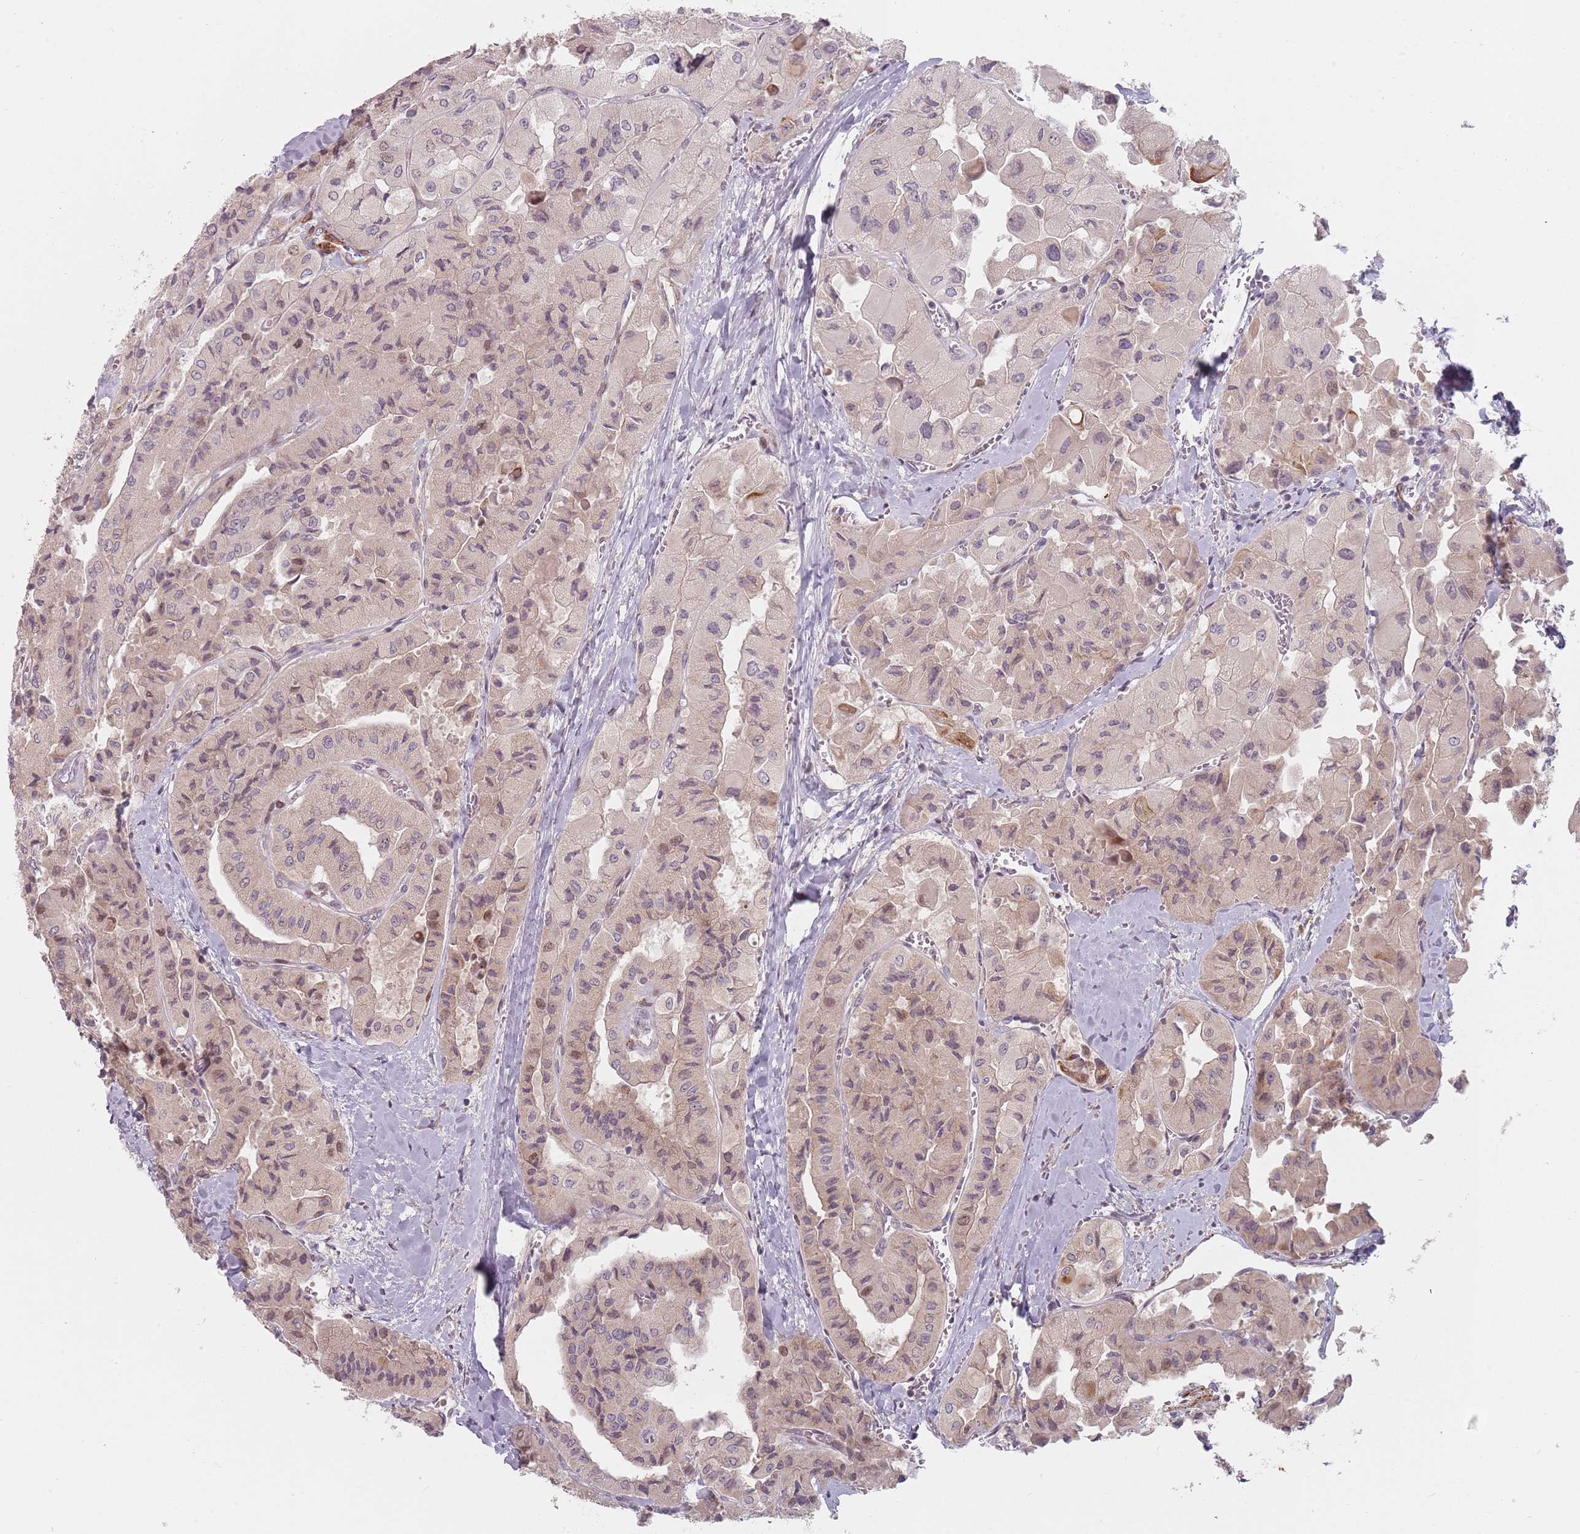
{"staining": {"intensity": "weak", "quantity": "<25%", "location": "cytoplasmic/membranous,nuclear"}, "tissue": "thyroid cancer", "cell_type": "Tumor cells", "image_type": "cancer", "snomed": [{"axis": "morphology", "description": "Normal tissue, NOS"}, {"axis": "morphology", "description": "Papillary adenocarcinoma, NOS"}, {"axis": "topography", "description": "Thyroid gland"}], "caption": "Tumor cells are negative for protein expression in human thyroid cancer. Nuclei are stained in blue.", "gene": "RPS6KA2", "patient": {"sex": "female", "age": 59}}